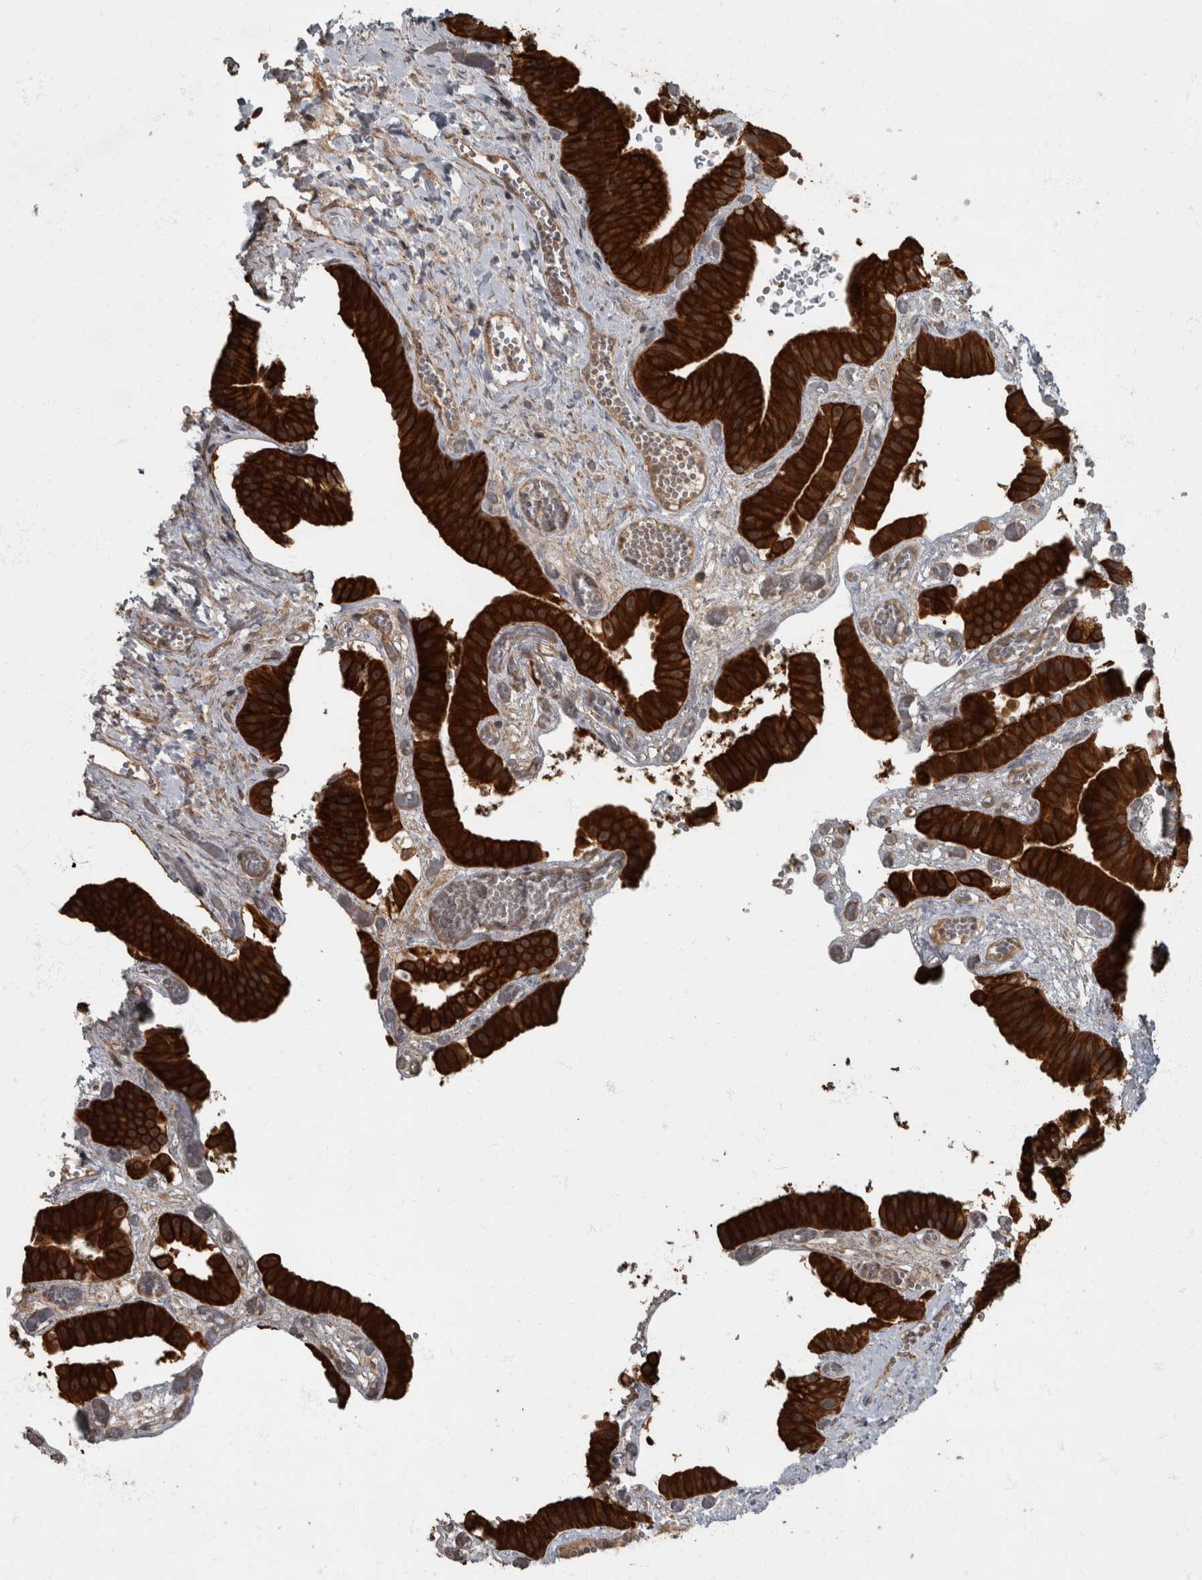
{"staining": {"intensity": "strong", "quantity": ">75%", "location": "cytoplasmic/membranous"}, "tissue": "gallbladder", "cell_type": "Glandular cells", "image_type": "normal", "snomed": [{"axis": "morphology", "description": "Normal tissue, NOS"}, {"axis": "topography", "description": "Gallbladder"}], "caption": "Immunohistochemical staining of normal gallbladder displays >75% levels of strong cytoplasmic/membranous protein staining in approximately >75% of glandular cells.", "gene": "RABGGTB", "patient": {"sex": "female", "age": 64}}